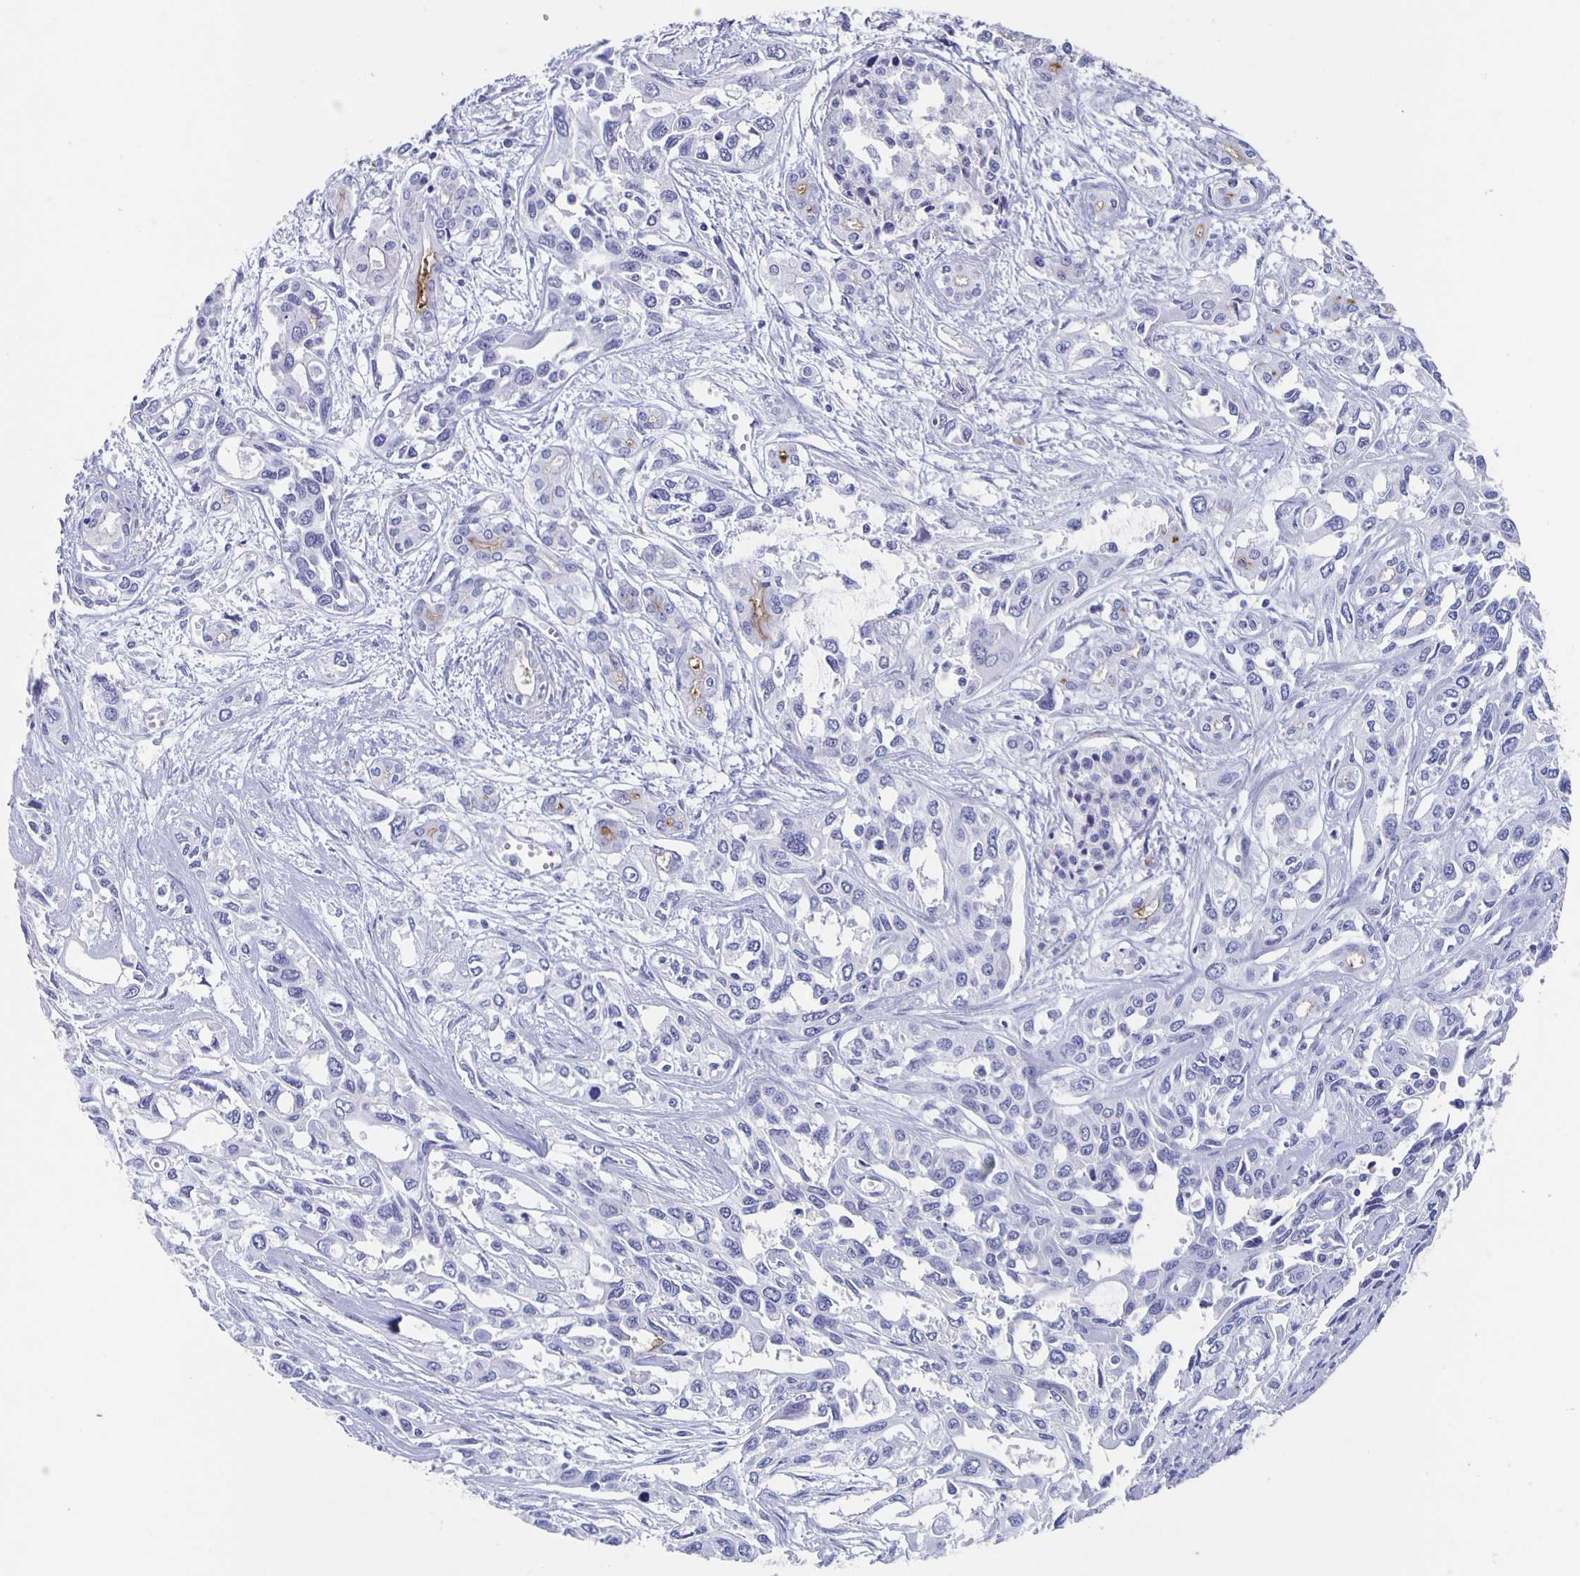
{"staining": {"intensity": "negative", "quantity": "none", "location": "none"}, "tissue": "pancreatic cancer", "cell_type": "Tumor cells", "image_type": "cancer", "snomed": [{"axis": "morphology", "description": "Adenocarcinoma, NOS"}, {"axis": "topography", "description": "Pancreas"}], "caption": "Tumor cells are negative for brown protein staining in adenocarcinoma (pancreatic). Brightfield microscopy of immunohistochemistry stained with DAB (3,3'-diaminobenzidine) (brown) and hematoxylin (blue), captured at high magnification.", "gene": "SLC34A2", "patient": {"sex": "female", "age": 55}}